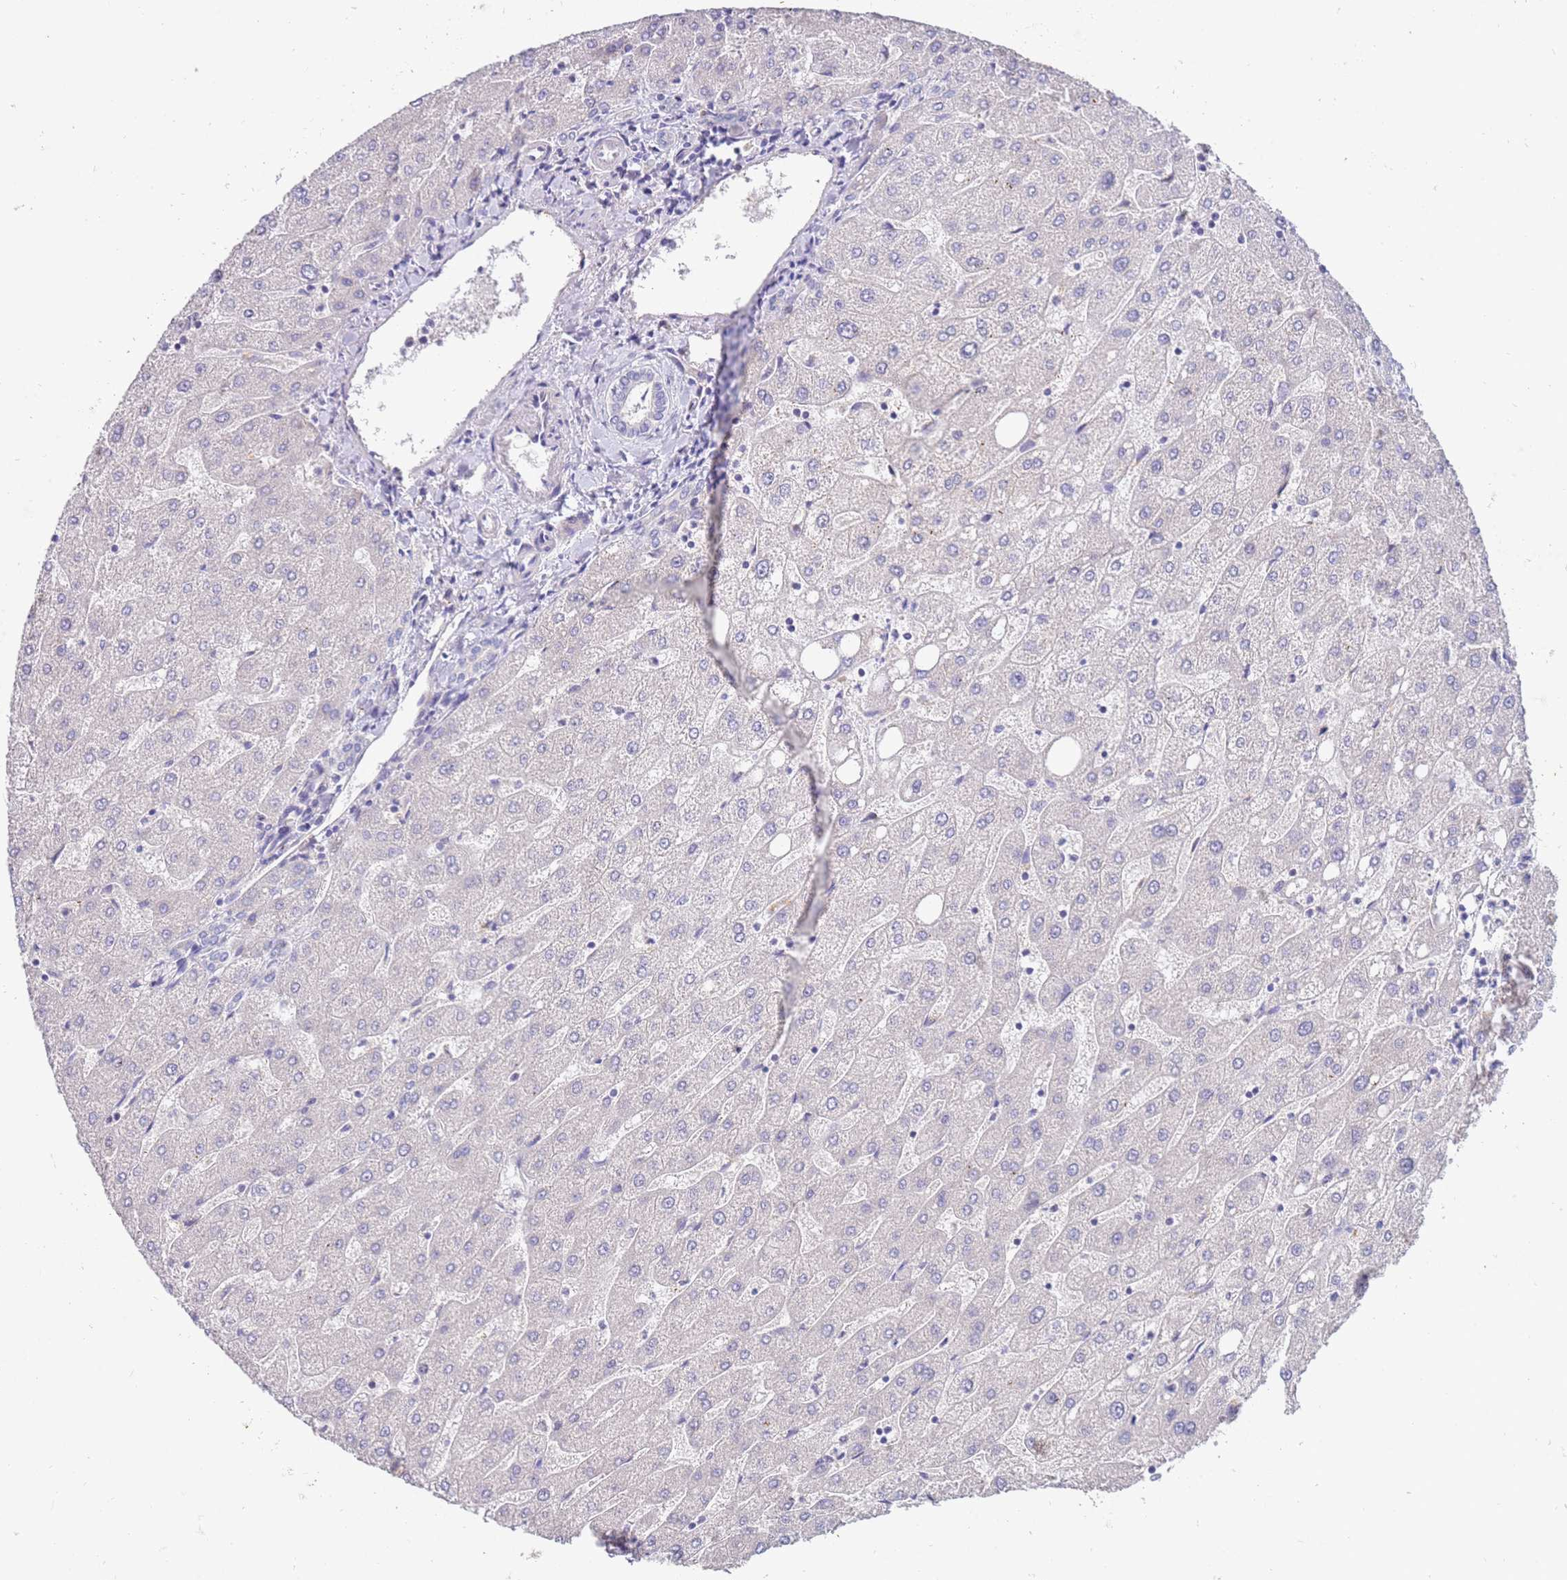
{"staining": {"intensity": "negative", "quantity": "none", "location": "none"}, "tissue": "liver", "cell_type": "Cholangiocytes", "image_type": "normal", "snomed": [{"axis": "morphology", "description": "Normal tissue, NOS"}, {"axis": "topography", "description": "Liver"}], "caption": "An immunohistochemistry (IHC) photomicrograph of normal liver is shown. There is no staining in cholangiocytes of liver. (DAB immunohistochemistry visualized using brightfield microscopy, high magnification).", "gene": "NMUR2", "patient": {"sex": "male", "age": 67}}